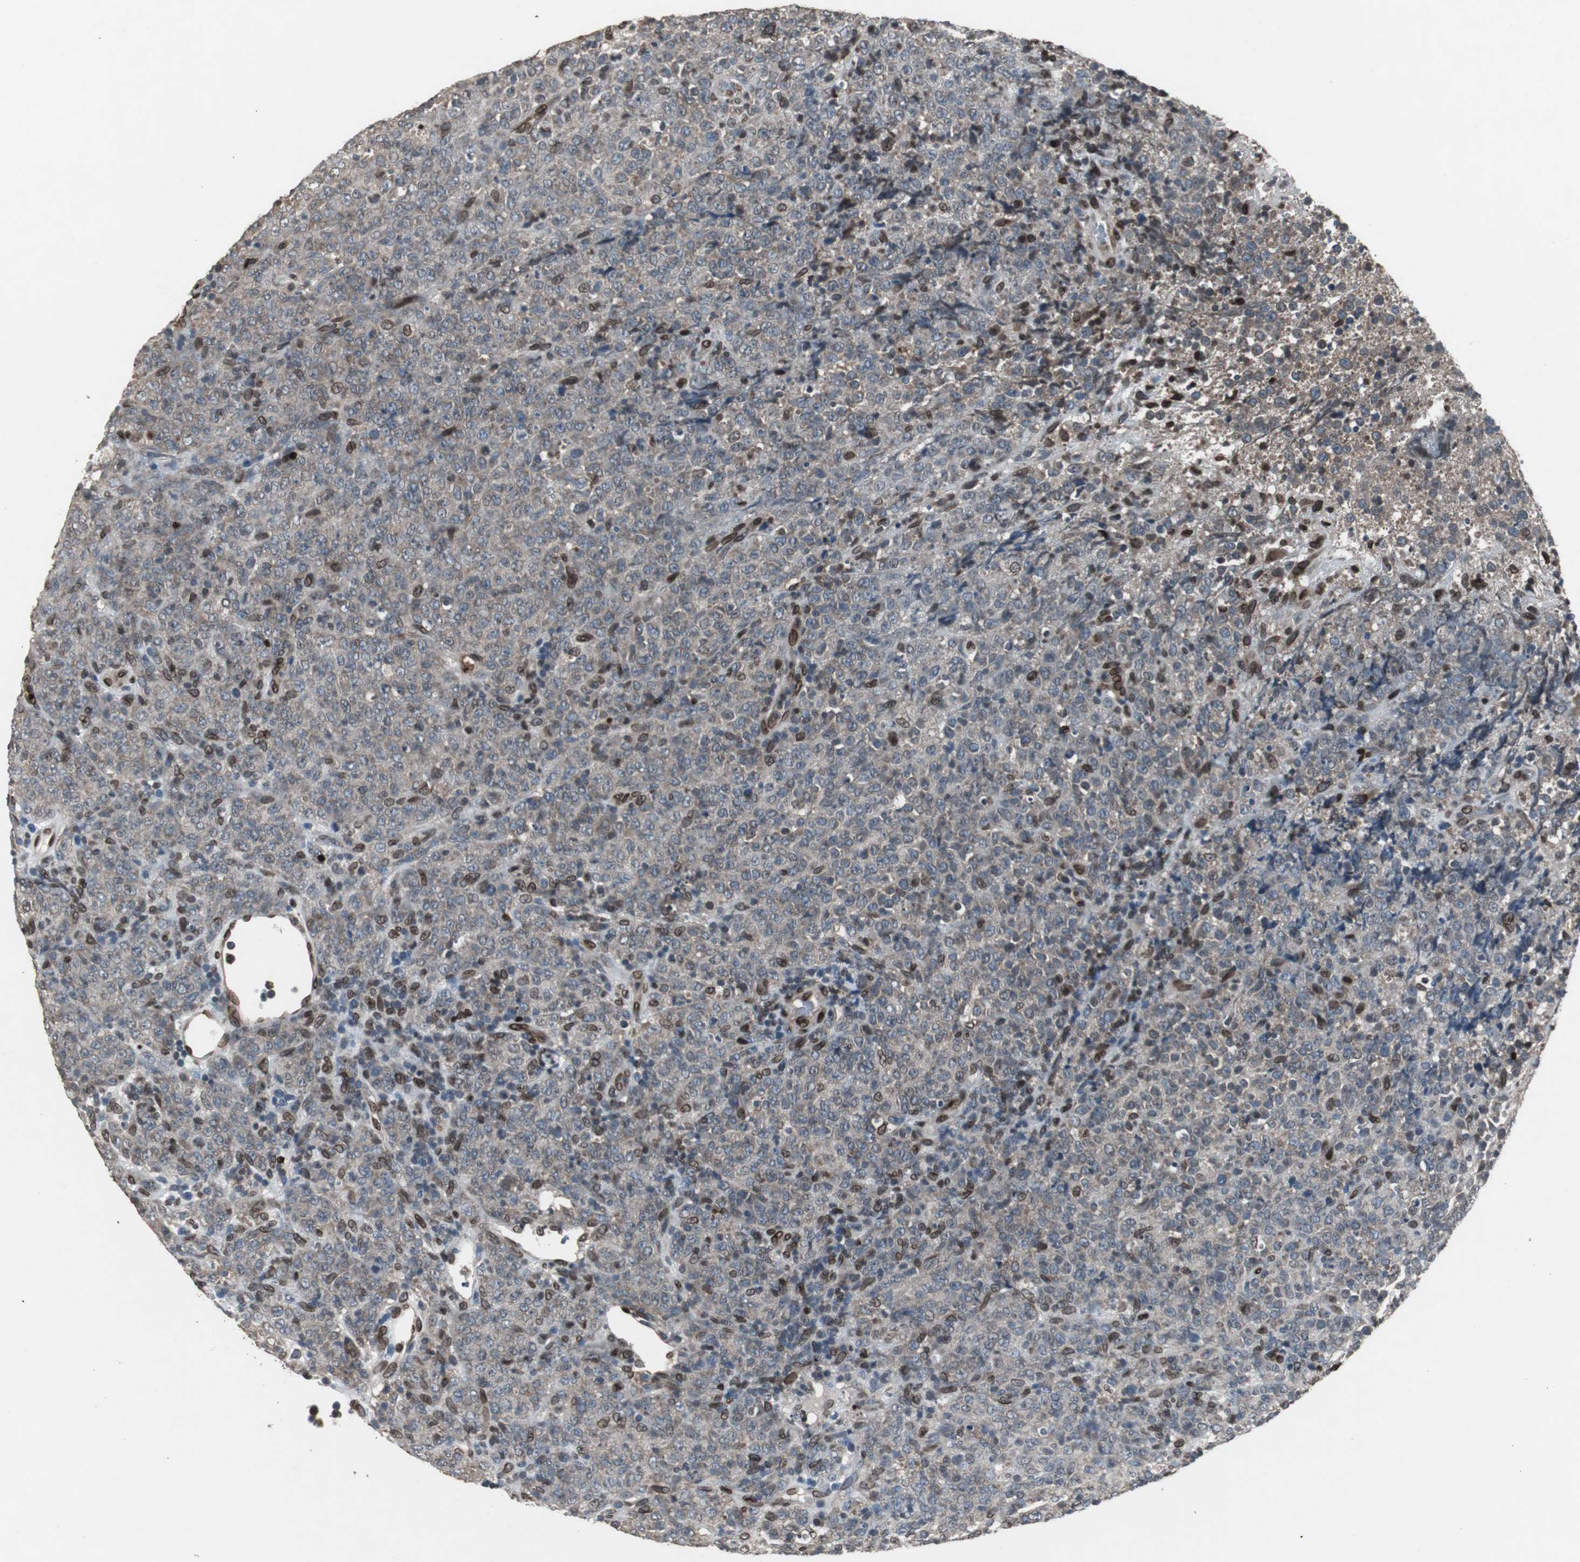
{"staining": {"intensity": "strong", "quantity": "25%-75%", "location": "cytoplasmic/membranous,nuclear"}, "tissue": "lymphoma", "cell_type": "Tumor cells", "image_type": "cancer", "snomed": [{"axis": "morphology", "description": "Malignant lymphoma, non-Hodgkin's type, High grade"}, {"axis": "topography", "description": "Tonsil"}], "caption": "Immunohistochemistry image of lymphoma stained for a protein (brown), which displays high levels of strong cytoplasmic/membranous and nuclear staining in approximately 25%-75% of tumor cells.", "gene": "LMNA", "patient": {"sex": "female", "age": 36}}